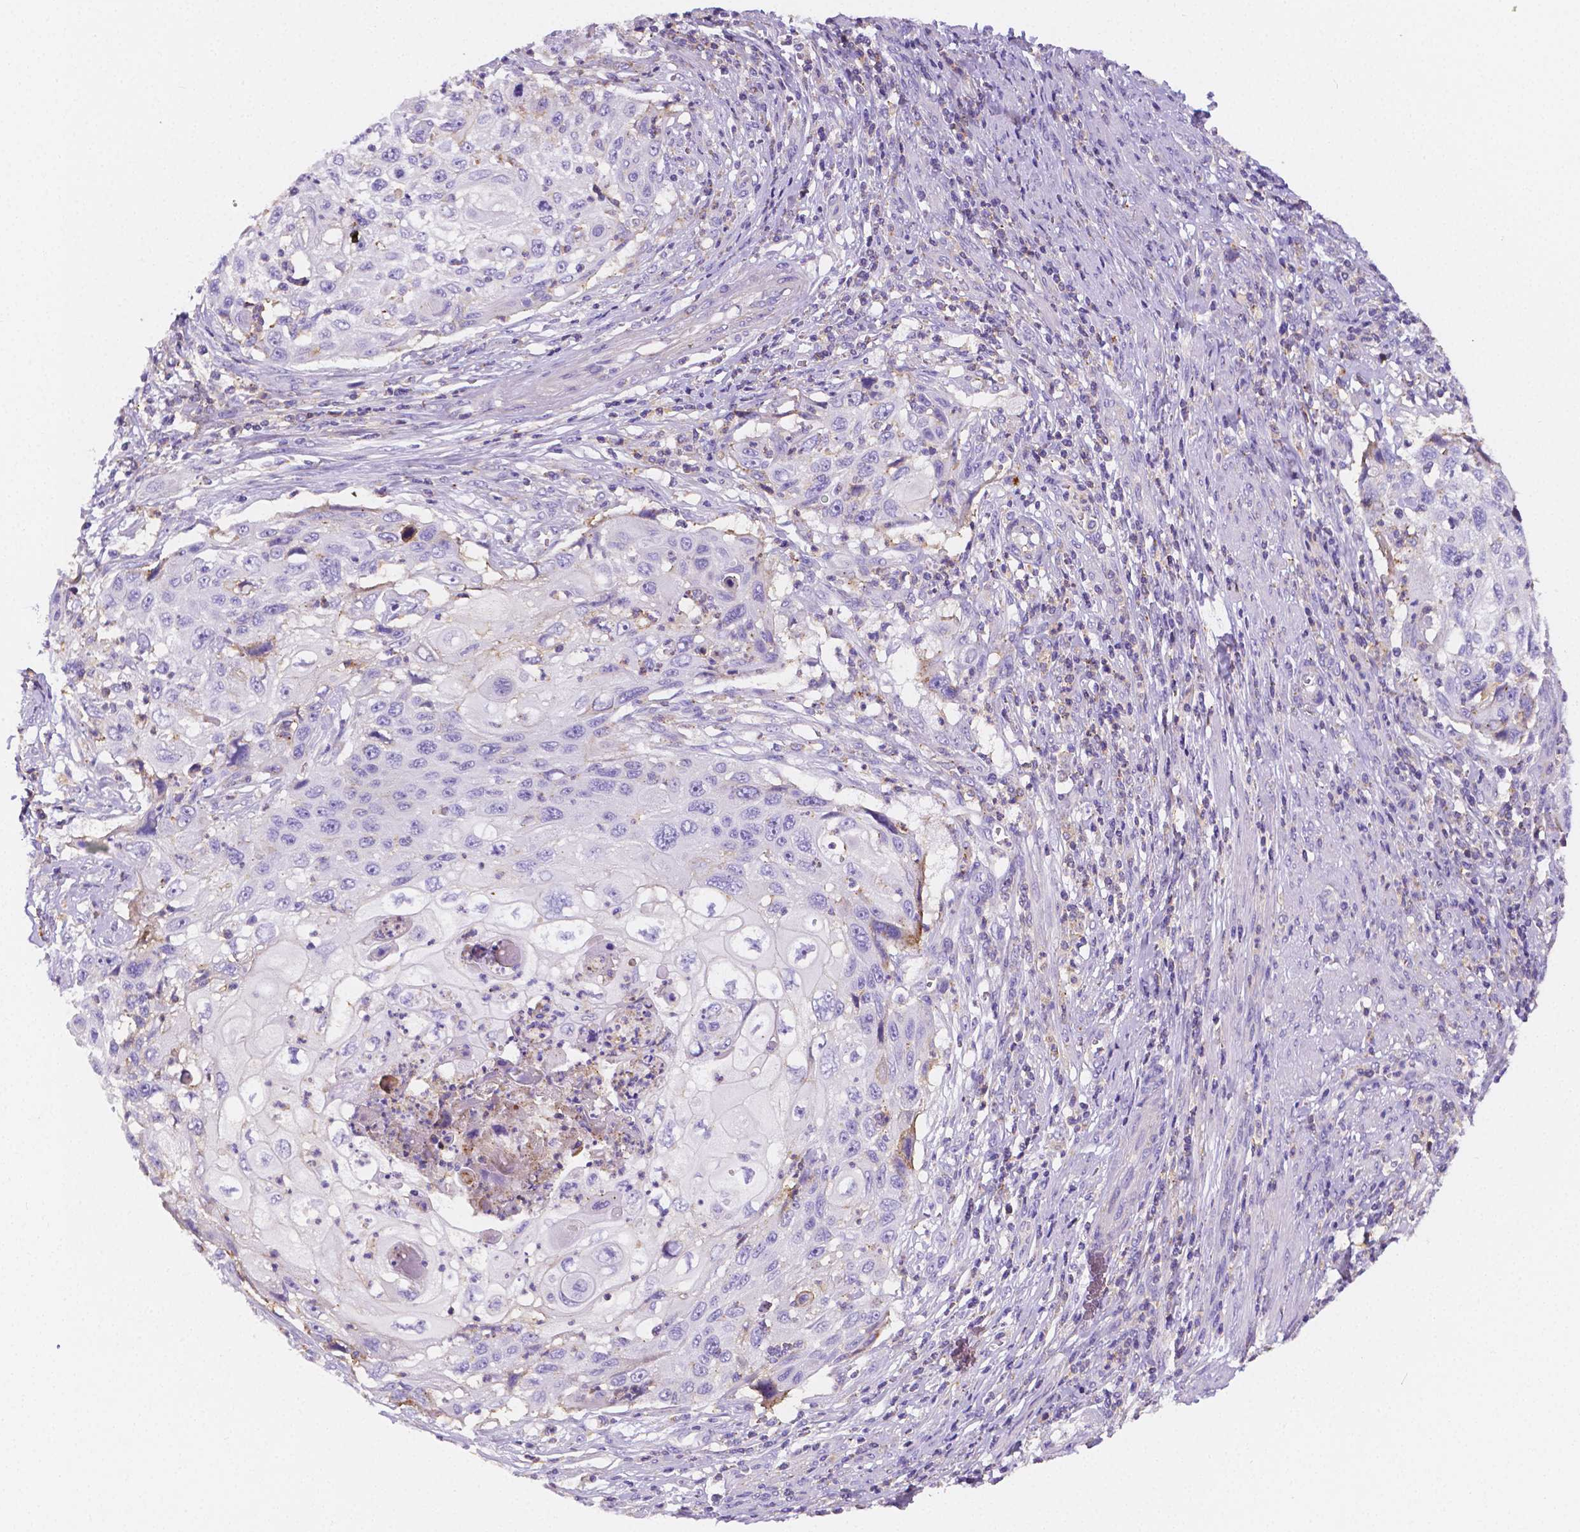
{"staining": {"intensity": "negative", "quantity": "none", "location": "none"}, "tissue": "cervical cancer", "cell_type": "Tumor cells", "image_type": "cancer", "snomed": [{"axis": "morphology", "description": "Squamous cell carcinoma, NOS"}, {"axis": "topography", "description": "Cervix"}], "caption": "Immunohistochemistry photomicrograph of human squamous cell carcinoma (cervical) stained for a protein (brown), which reveals no staining in tumor cells.", "gene": "GABRD", "patient": {"sex": "female", "age": 70}}